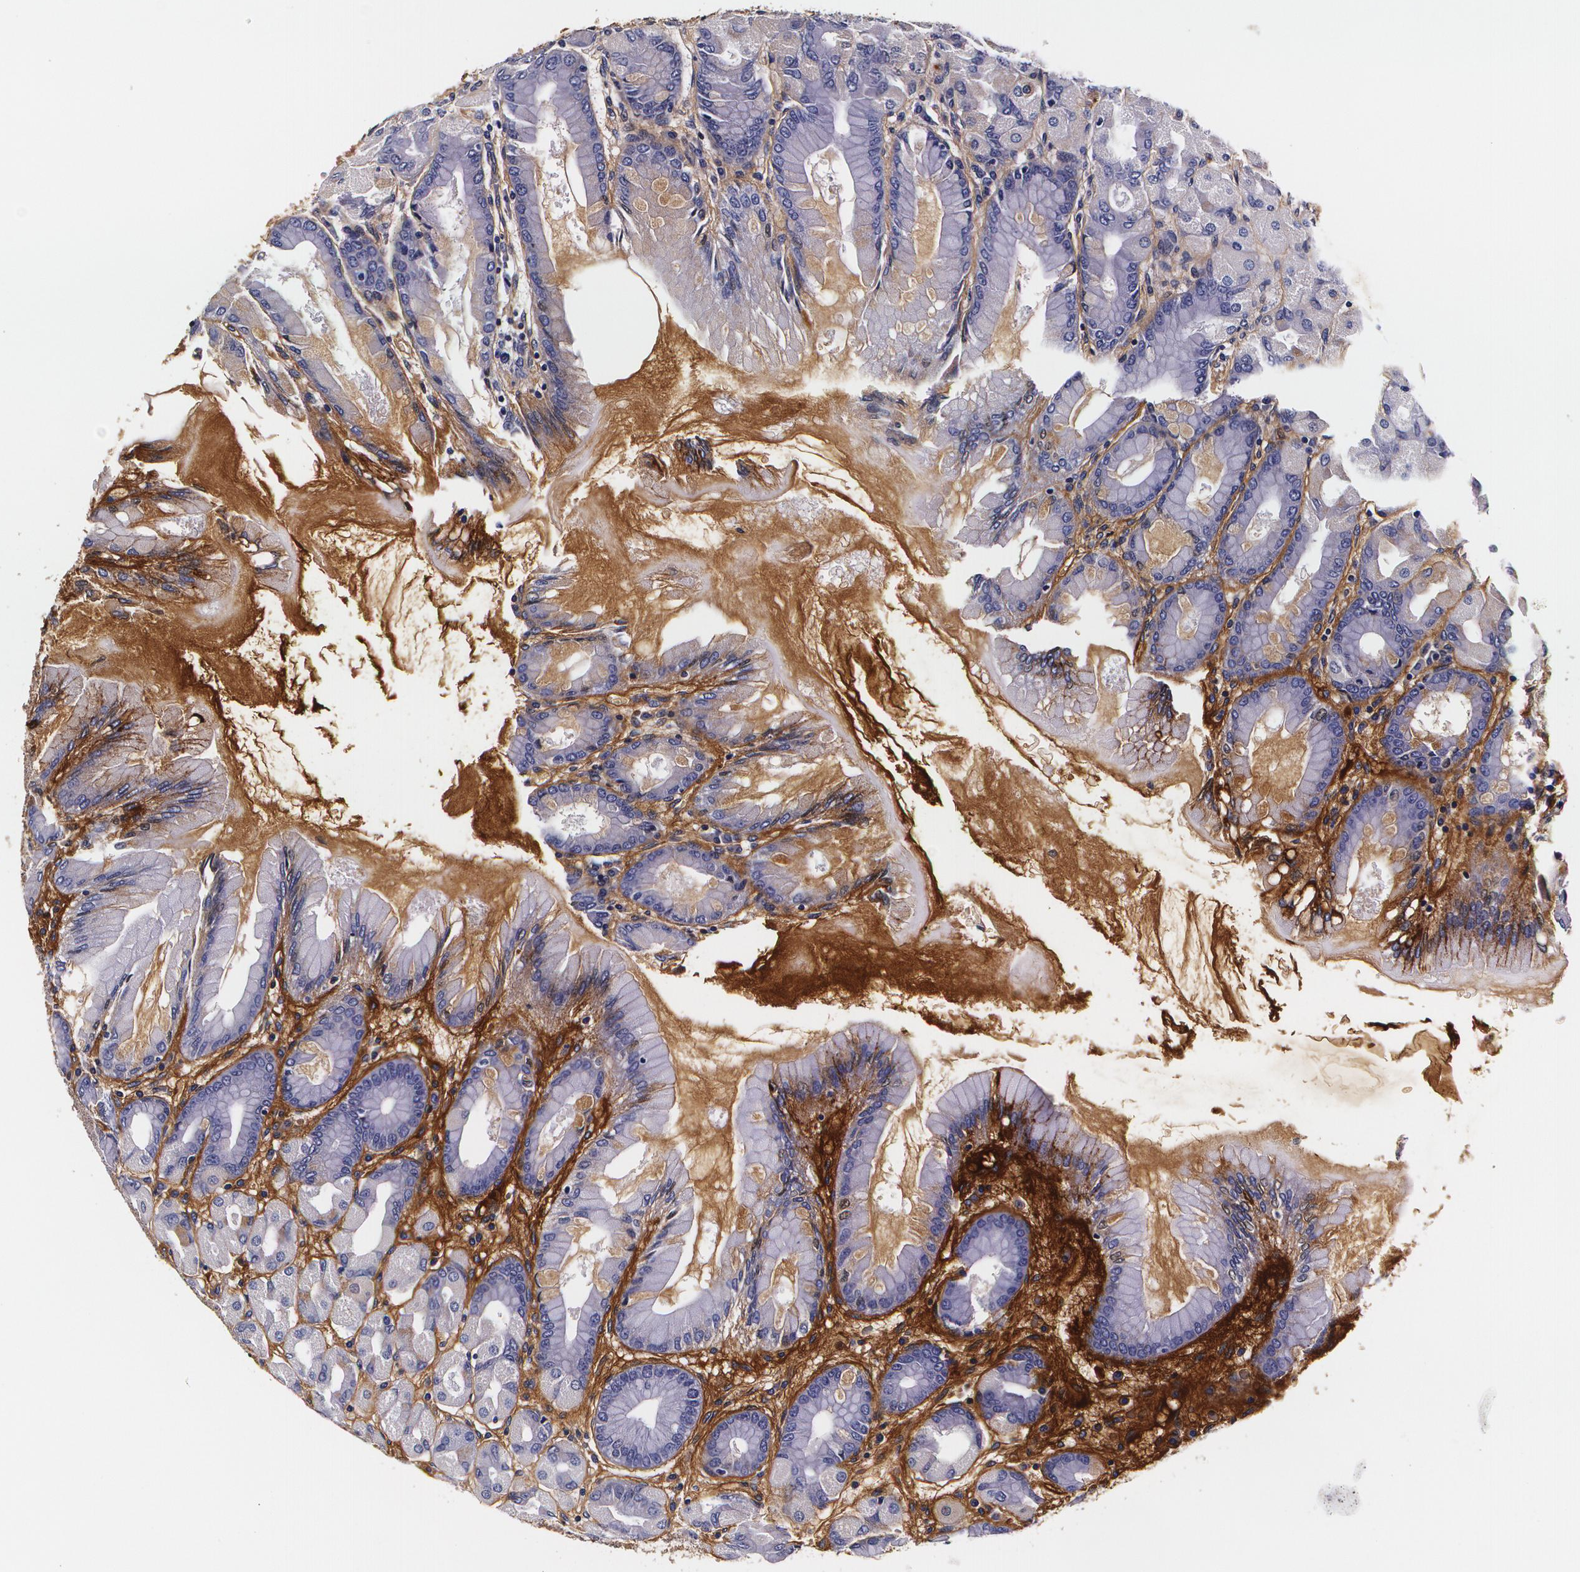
{"staining": {"intensity": "negative", "quantity": "none", "location": "none"}, "tissue": "stomach", "cell_type": "Glandular cells", "image_type": "normal", "snomed": [{"axis": "morphology", "description": "Normal tissue, NOS"}, {"axis": "topography", "description": "Stomach, upper"}], "caption": "The micrograph displays no staining of glandular cells in unremarkable stomach. The staining is performed using DAB brown chromogen with nuclei counter-stained in using hematoxylin.", "gene": "TTR", "patient": {"sex": "female", "age": 56}}